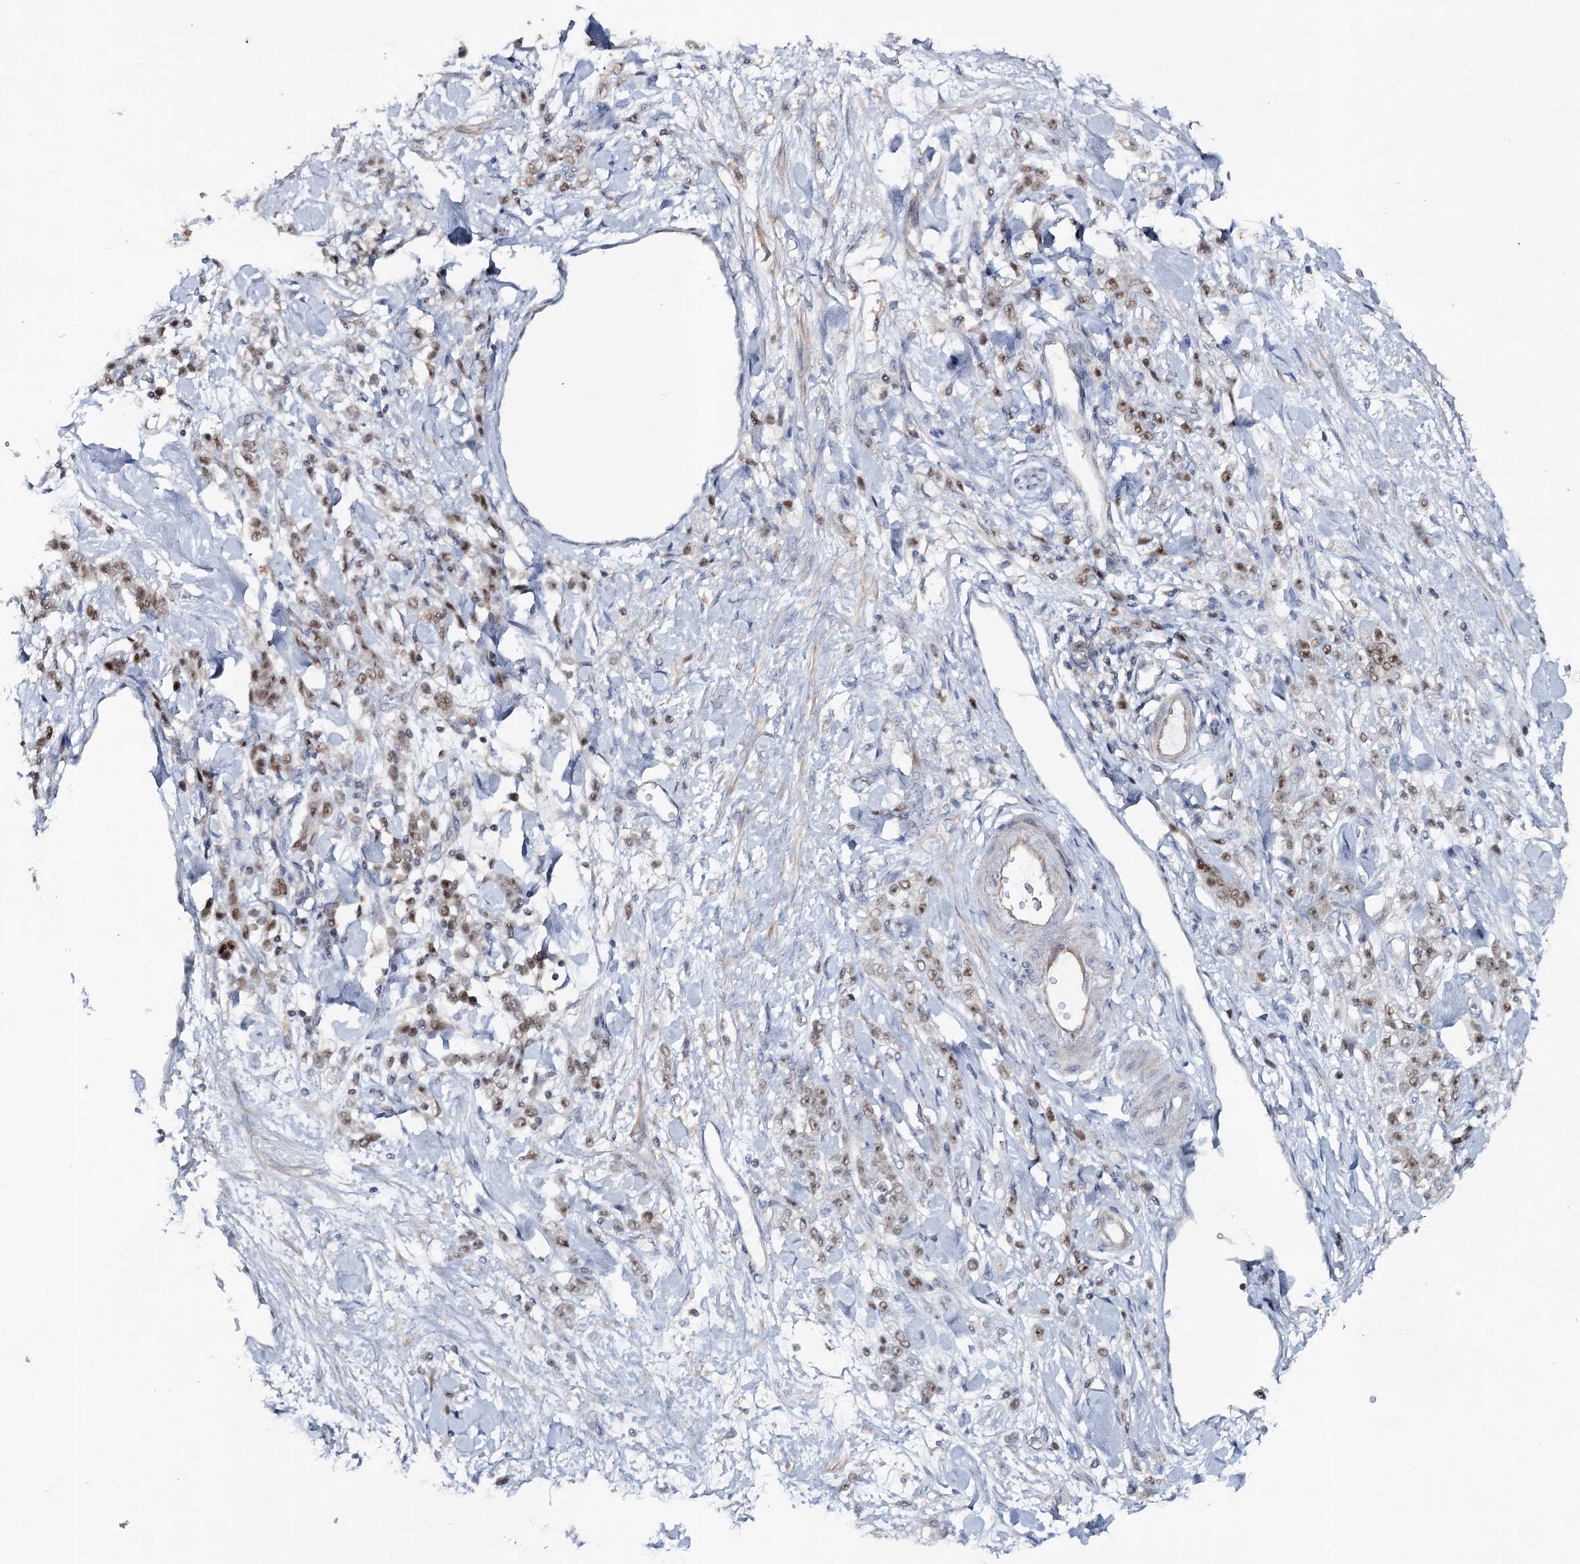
{"staining": {"intensity": "moderate", "quantity": ">75%", "location": "nuclear"}, "tissue": "stomach cancer", "cell_type": "Tumor cells", "image_type": "cancer", "snomed": [{"axis": "morphology", "description": "Normal tissue, NOS"}, {"axis": "morphology", "description": "Adenocarcinoma, NOS"}, {"axis": "topography", "description": "Stomach"}], "caption": "A histopathology image of stomach cancer (adenocarcinoma) stained for a protein displays moderate nuclear brown staining in tumor cells. The staining is performed using DAB (3,3'-diaminobenzidine) brown chromogen to label protein expression. The nuclei are counter-stained blue using hematoxylin.", "gene": "ZC3H8", "patient": {"sex": "male", "age": 82}}